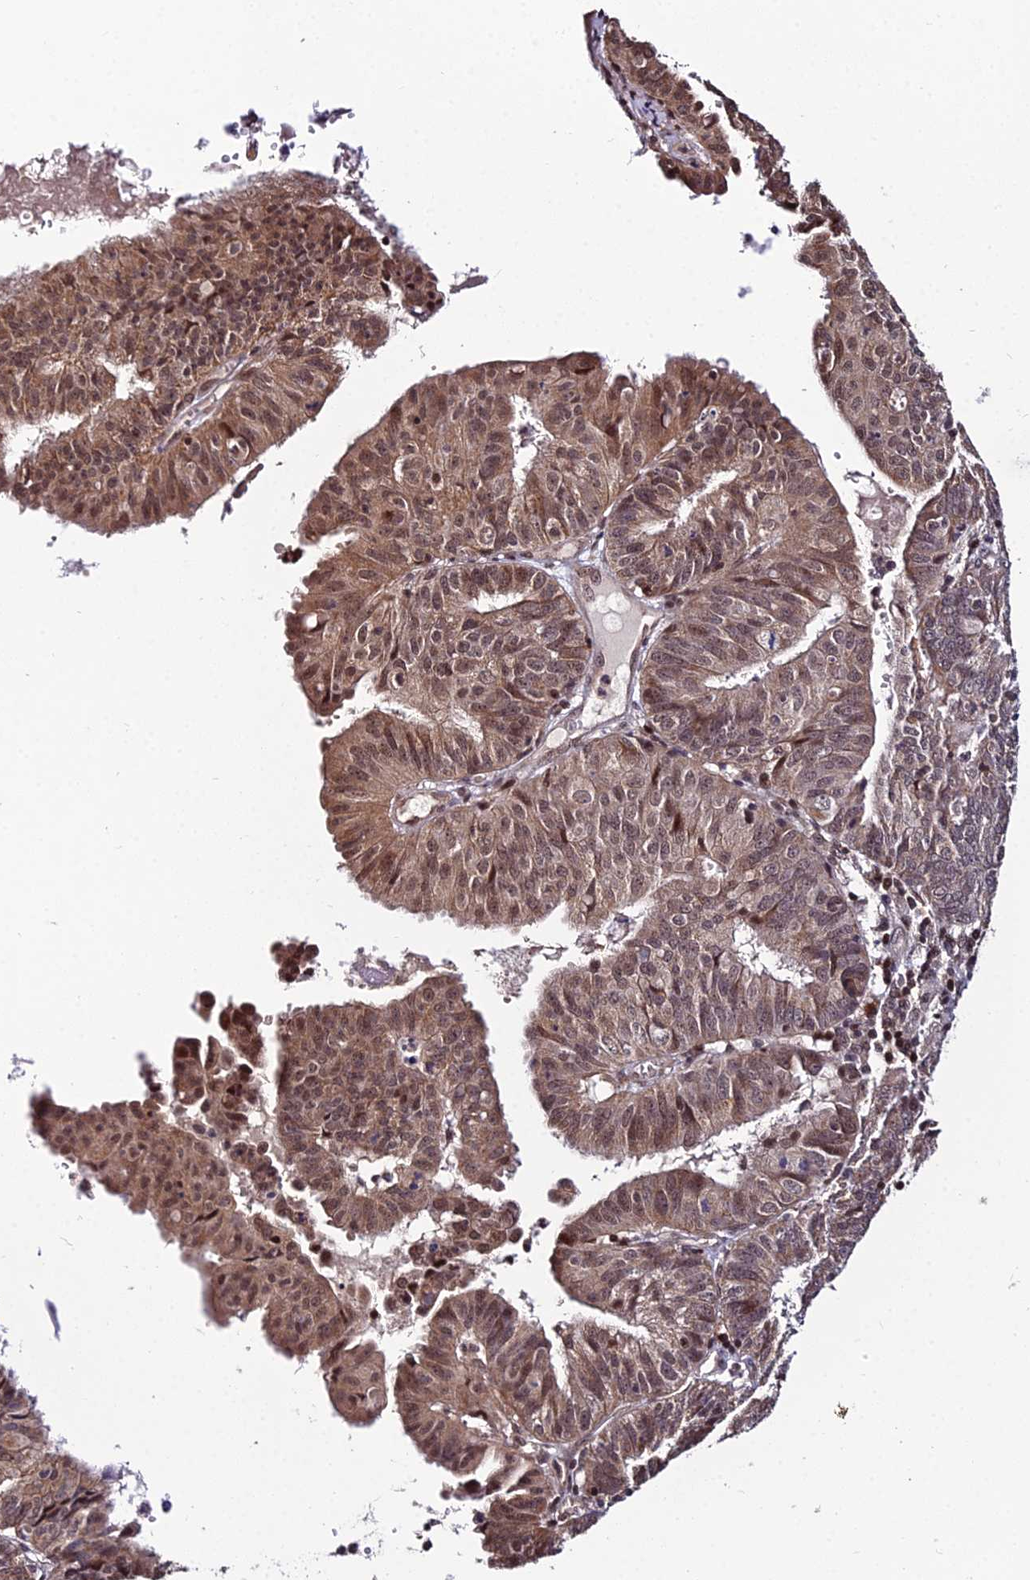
{"staining": {"intensity": "moderate", "quantity": ">75%", "location": "cytoplasmic/membranous,nuclear"}, "tissue": "endometrial cancer", "cell_type": "Tumor cells", "image_type": "cancer", "snomed": [{"axis": "morphology", "description": "Adenocarcinoma, NOS"}, {"axis": "topography", "description": "Endometrium"}], "caption": "Human adenocarcinoma (endometrial) stained with a protein marker shows moderate staining in tumor cells.", "gene": "CIB3", "patient": {"sex": "female", "age": 56}}